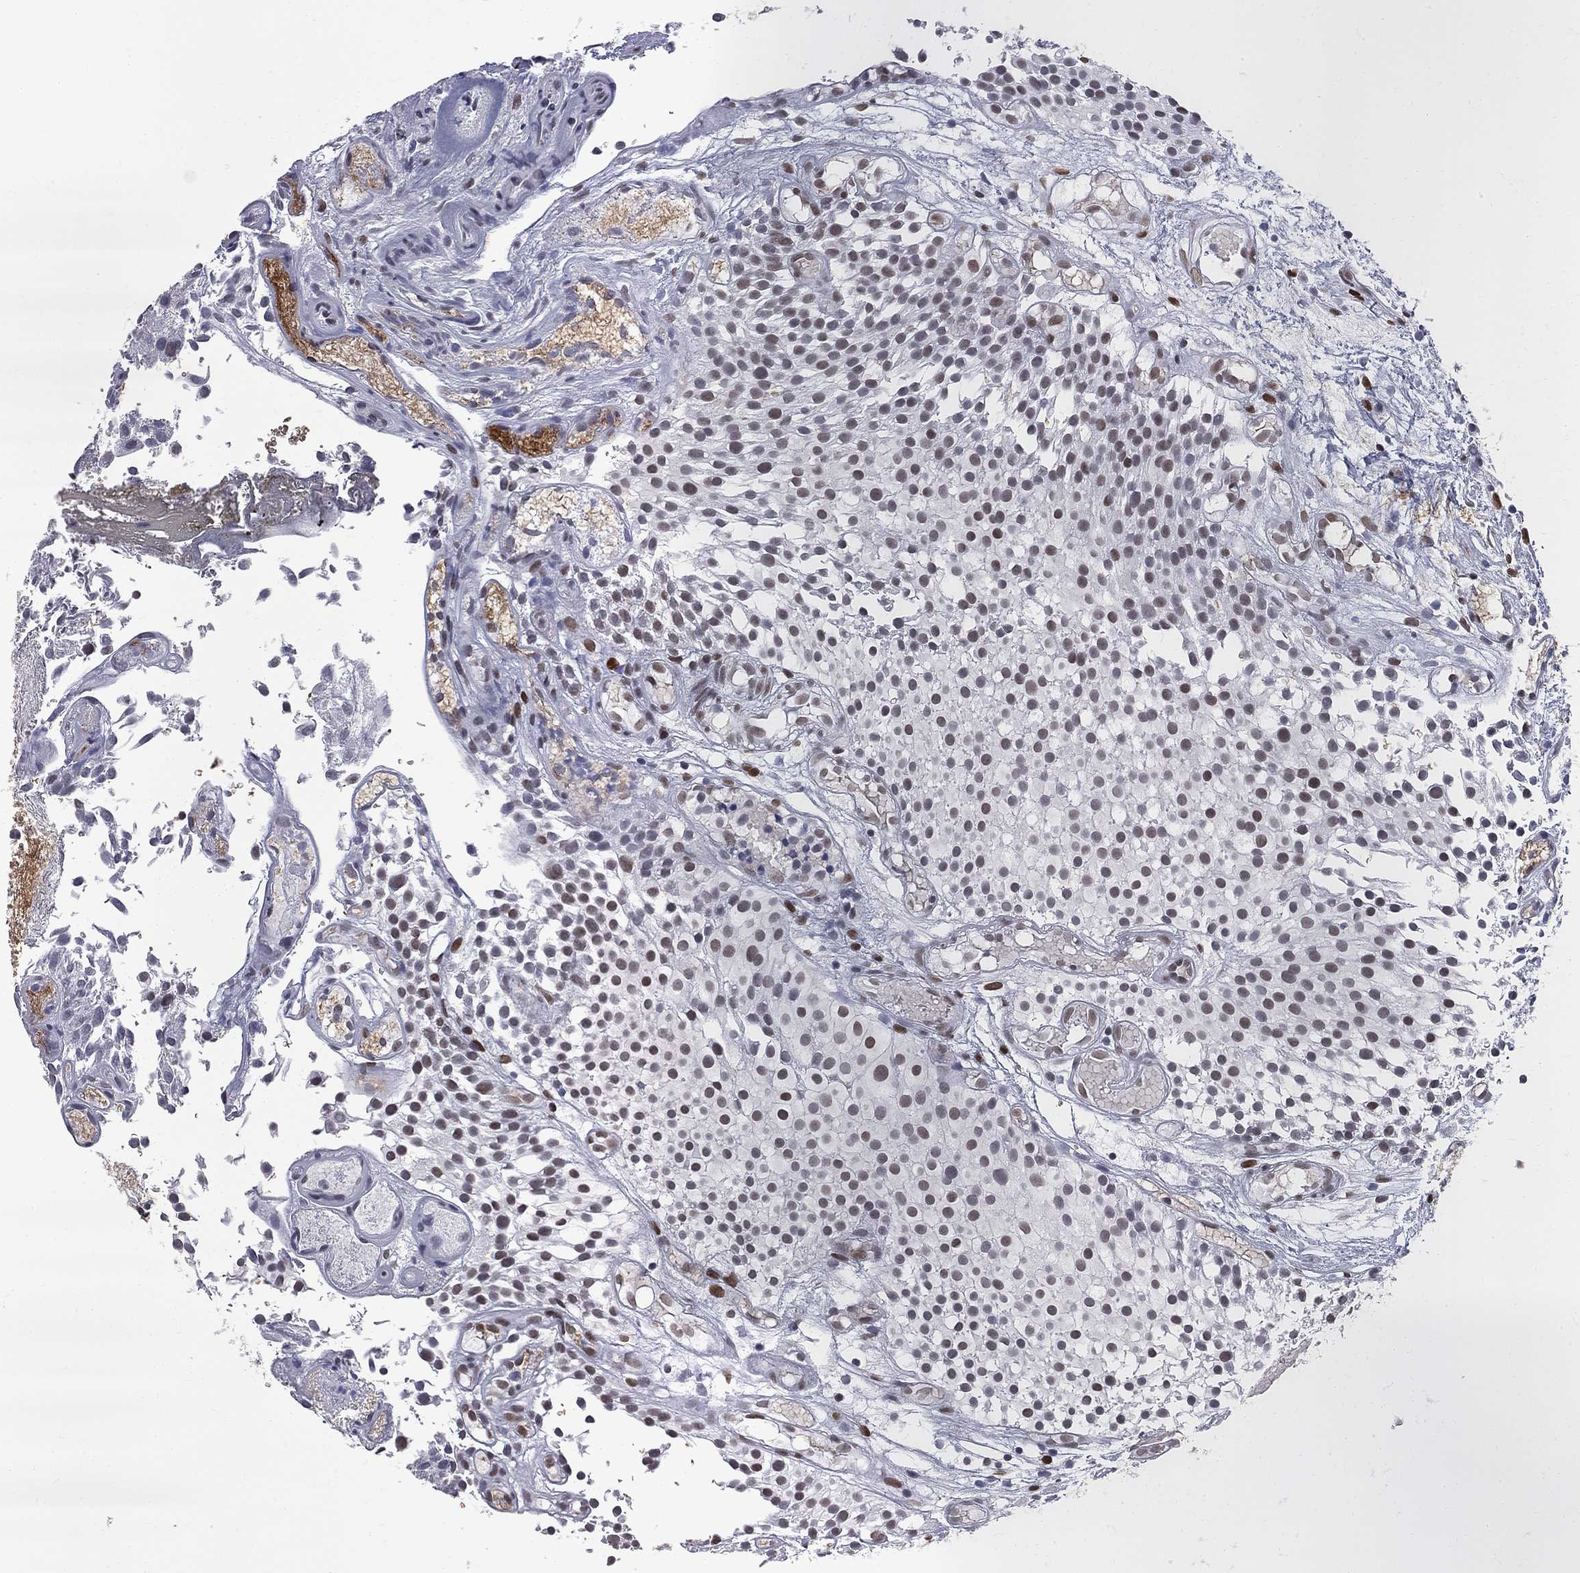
{"staining": {"intensity": "moderate", "quantity": "<25%", "location": "nuclear"}, "tissue": "urothelial cancer", "cell_type": "Tumor cells", "image_type": "cancer", "snomed": [{"axis": "morphology", "description": "Urothelial carcinoma, Low grade"}, {"axis": "topography", "description": "Urinary bladder"}], "caption": "A micrograph of human urothelial carcinoma (low-grade) stained for a protein exhibits moderate nuclear brown staining in tumor cells.", "gene": "ZBTB47", "patient": {"sex": "male", "age": 79}}